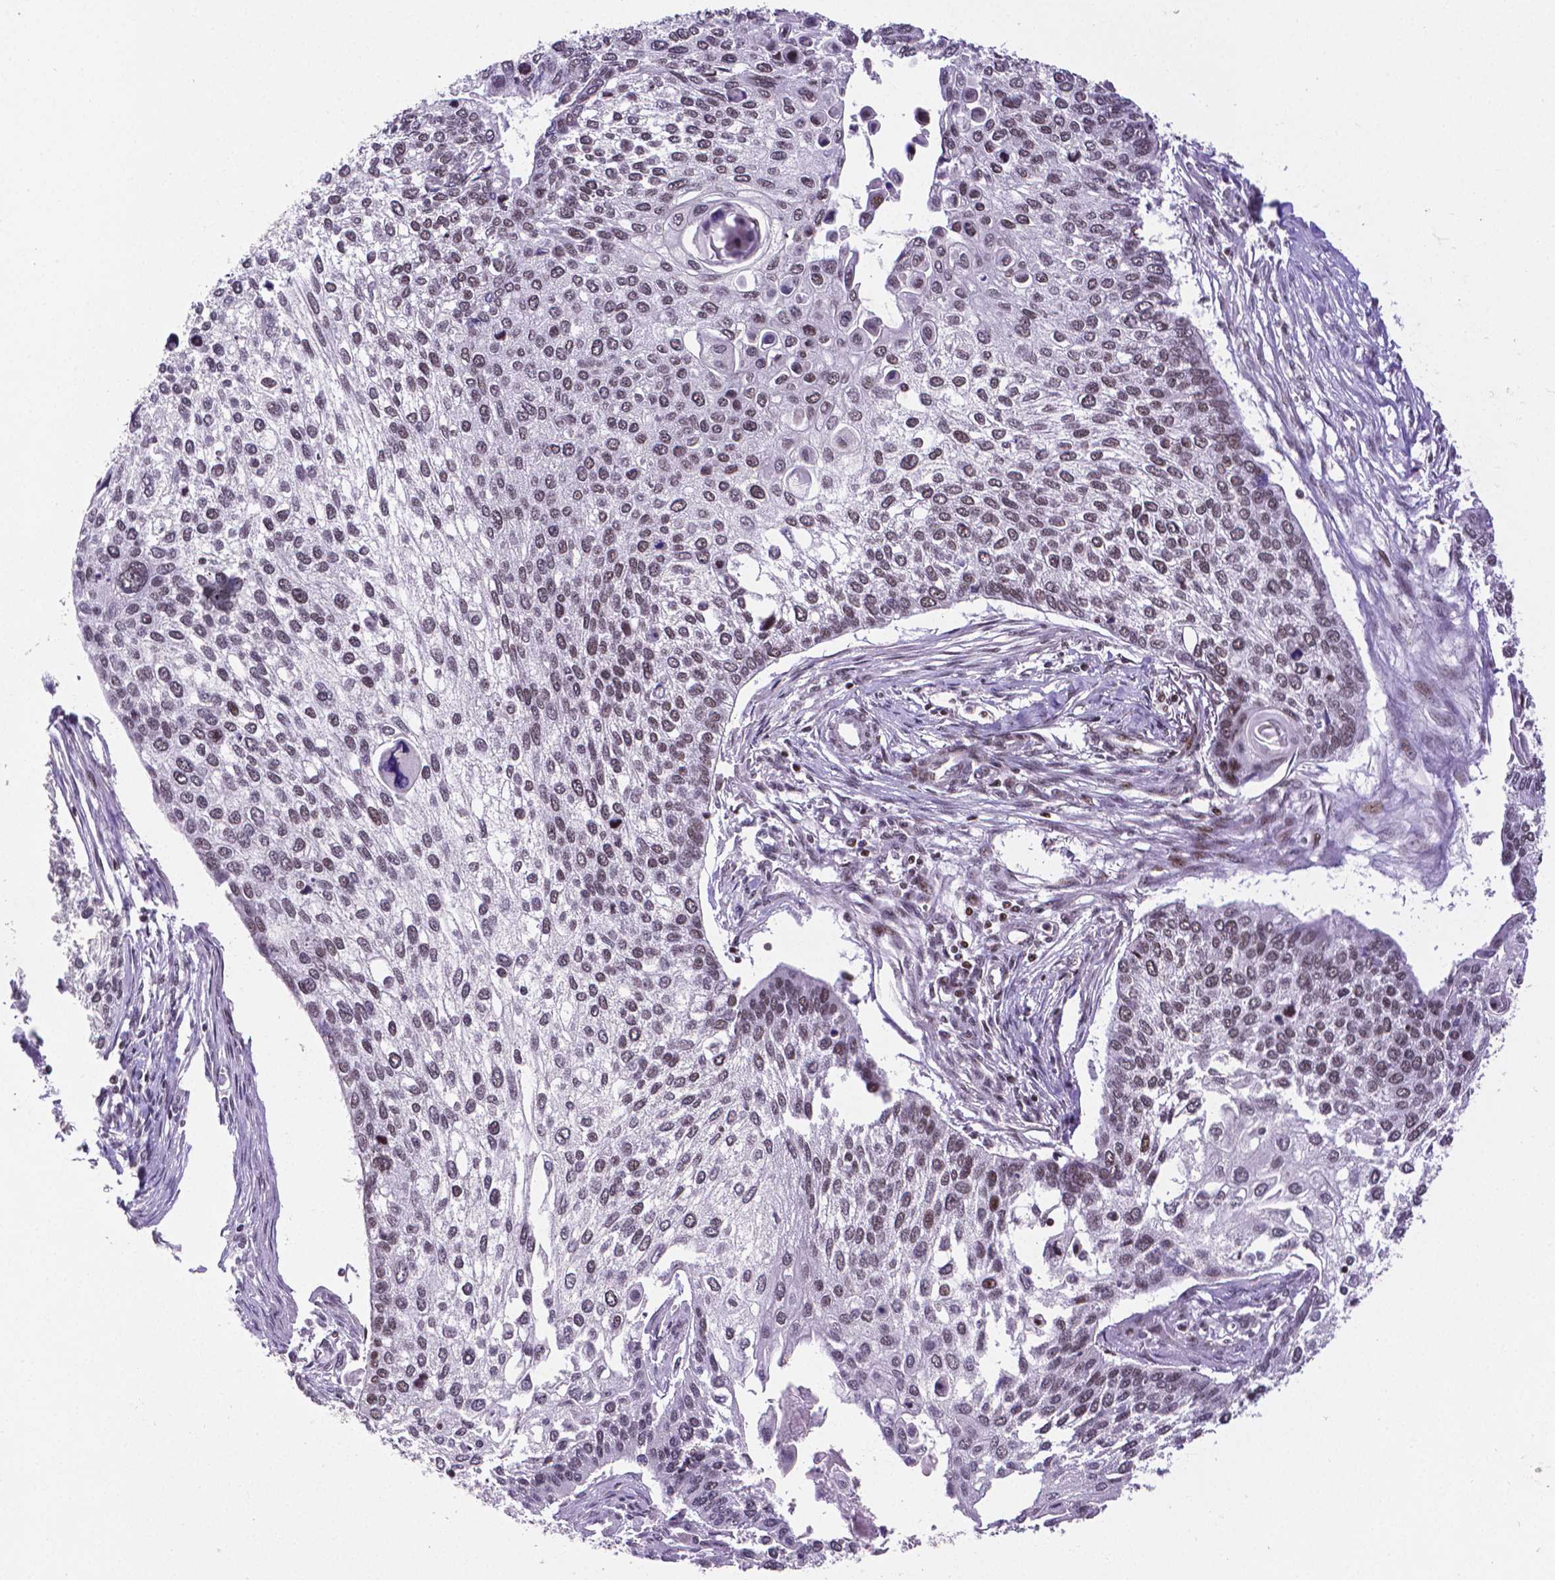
{"staining": {"intensity": "weak", "quantity": "<25%", "location": "nuclear"}, "tissue": "lung cancer", "cell_type": "Tumor cells", "image_type": "cancer", "snomed": [{"axis": "morphology", "description": "Squamous cell carcinoma, NOS"}, {"axis": "morphology", "description": "Squamous cell carcinoma, metastatic, NOS"}, {"axis": "topography", "description": "Lung"}], "caption": "Tumor cells are negative for protein expression in human lung cancer.", "gene": "CTCF", "patient": {"sex": "male", "age": 63}}